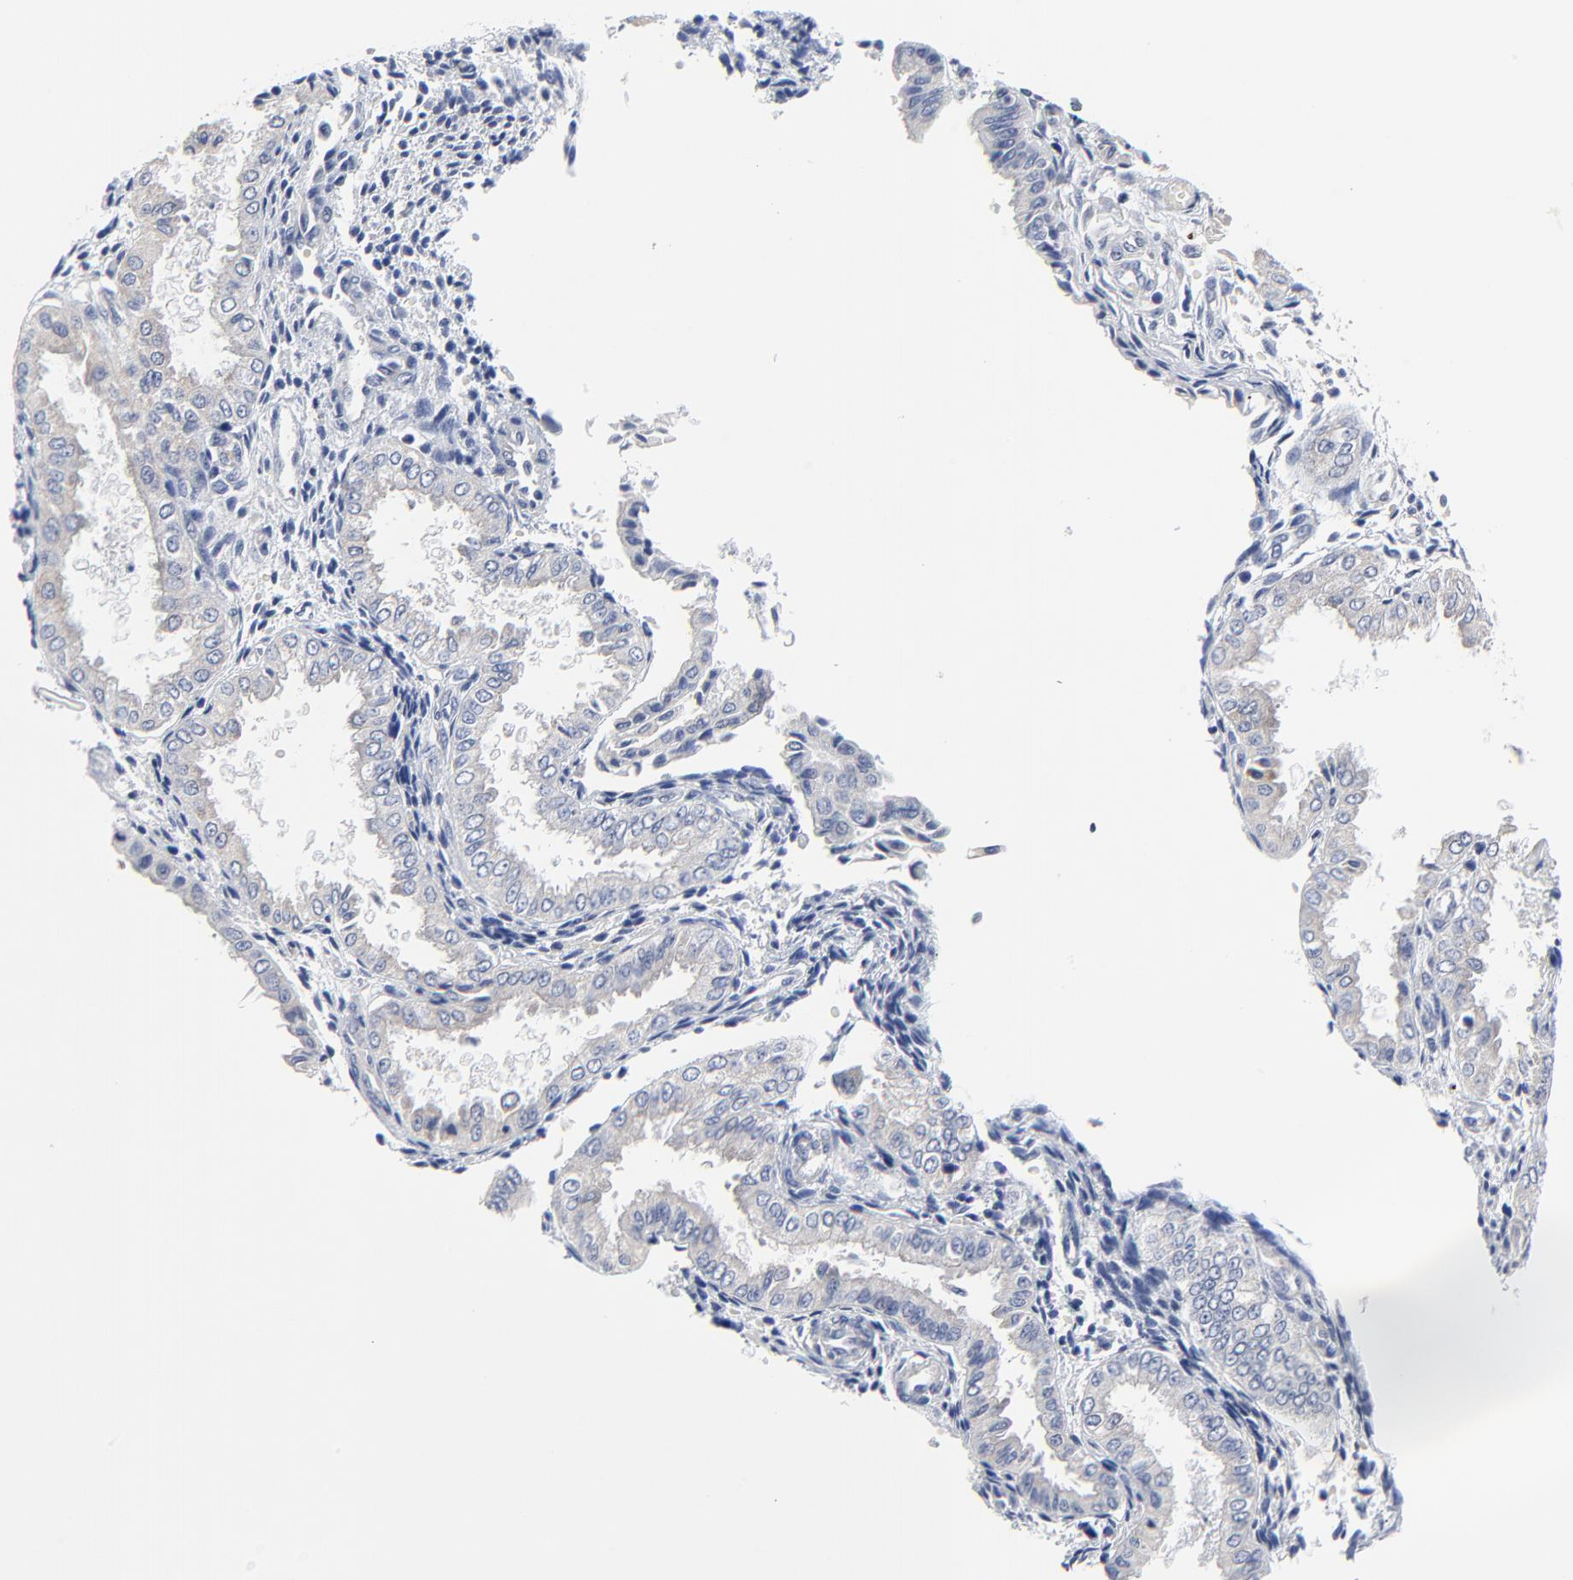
{"staining": {"intensity": "negative", "quantity": "none", "location": "none"}, "tissue": "endometrium", "cell_type": "Cells in endometrial stroma", "image_type": "normal", "snomed": [{"axis": "morphology", "description": "Normal tissue, NOS"}, {"axis": "topography", "description": "Endometrium"}], "caption": "An image of human endometrium is negative for staining in cells in endometrial stroma. Brightfield microscopy of immunohistochemistry stained with DAB (brown) and hematoxylin (blue), captured at high magnification.", "gene": "DHRSX", "patient": {"sex": "female", "age": 33}}